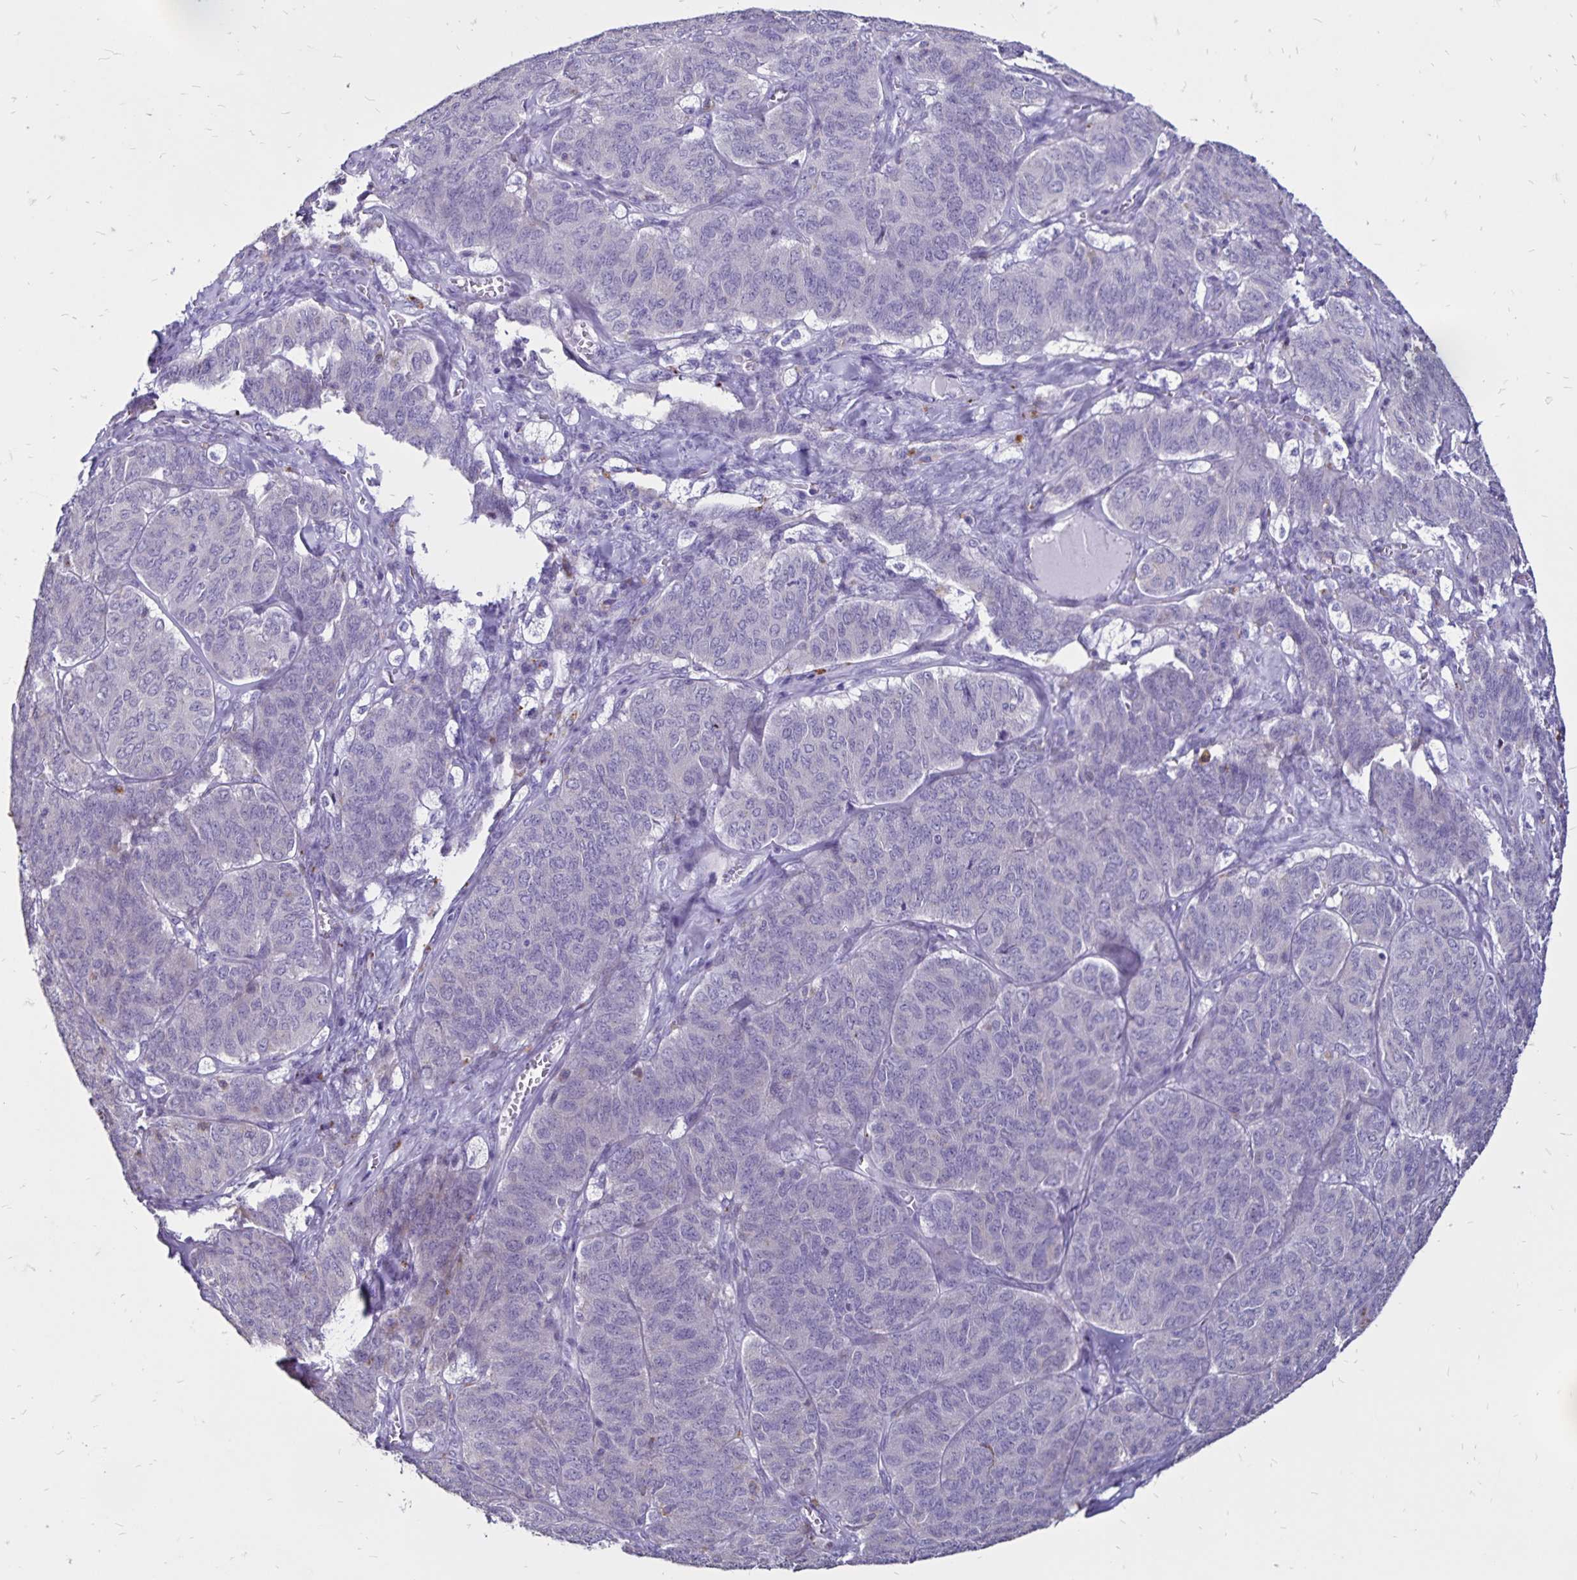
{"staining": {"intensity": "negative", "quantity": "none", "location": "none"}, "tissue": "ovarian cancer", "cell_type": "Tumor cells", "image_type": "cancer", "snomed": [{"axis": "morphology", "description": "Carcinoma, endometroid"}, {"axis": "topography", "description": "Ovary"}], "caption": "This is a histopathology image of immunohistochemistry (IHC) staining of ovarian cancer (endometroid carcinoma), which shows no expression in tumor cells.", "gene": "EVPL", "patient": {"sex": "female", "age": 80}}